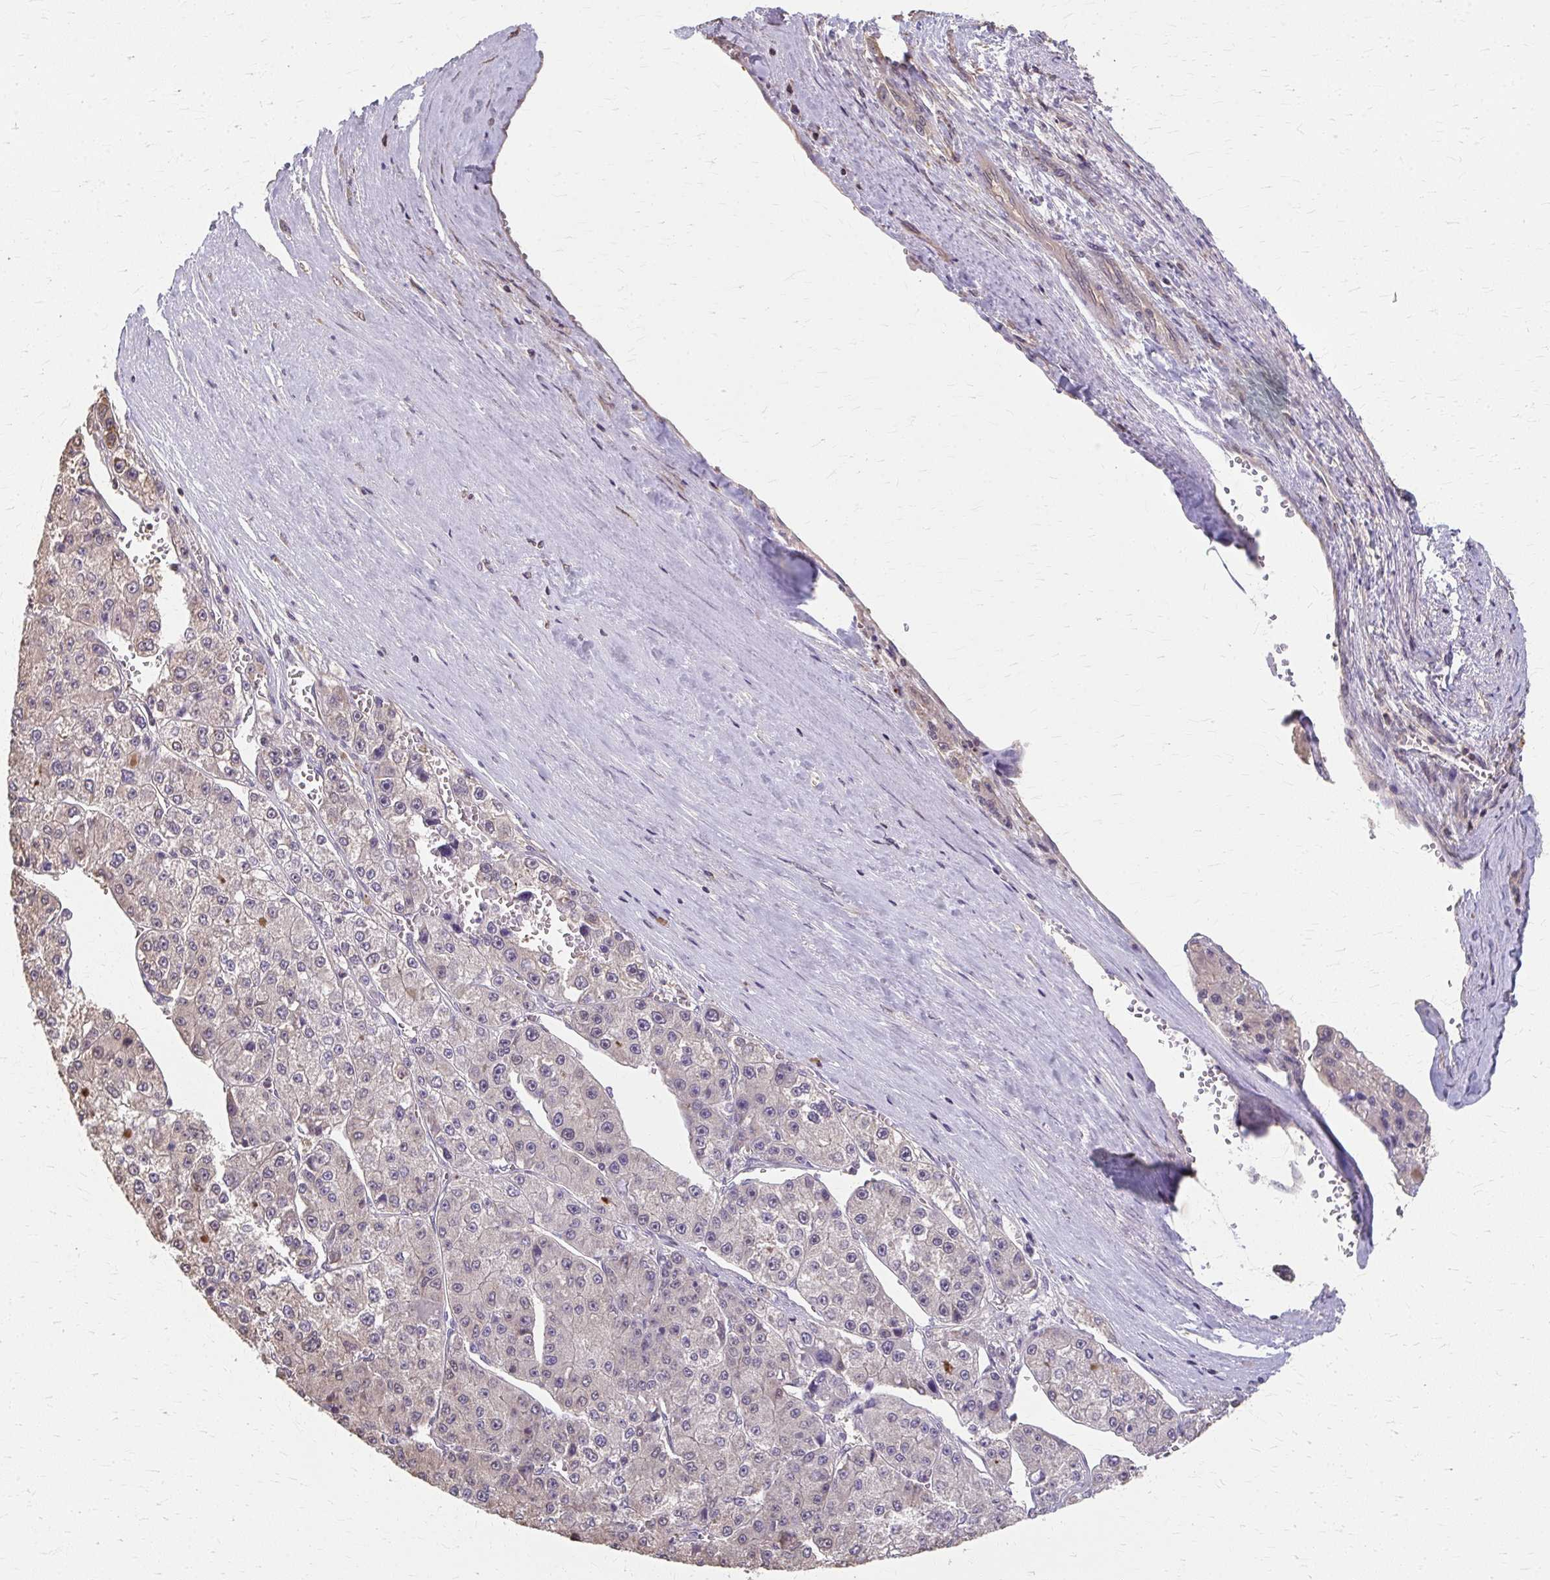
{"staining": {"intensity": "weak", "quantity": "<25%", "location": "nuclear"}, "tissue": "liver cancer", "cell_type": "Tumor cells", "image_type": "cancer", "snomed": [{"axis": "morphology", "description": "Carcinoma, Hepatocellular, NOS"}, {"axis": "topography", "description": "Liver"}], "caption": "A histopathology image of liver hepatocellular carcinoma stained for a protein displays no brown staining in tumor cells.", "gene": "RABGAP1L", "patient": {"sex": "female", "age": 73}}